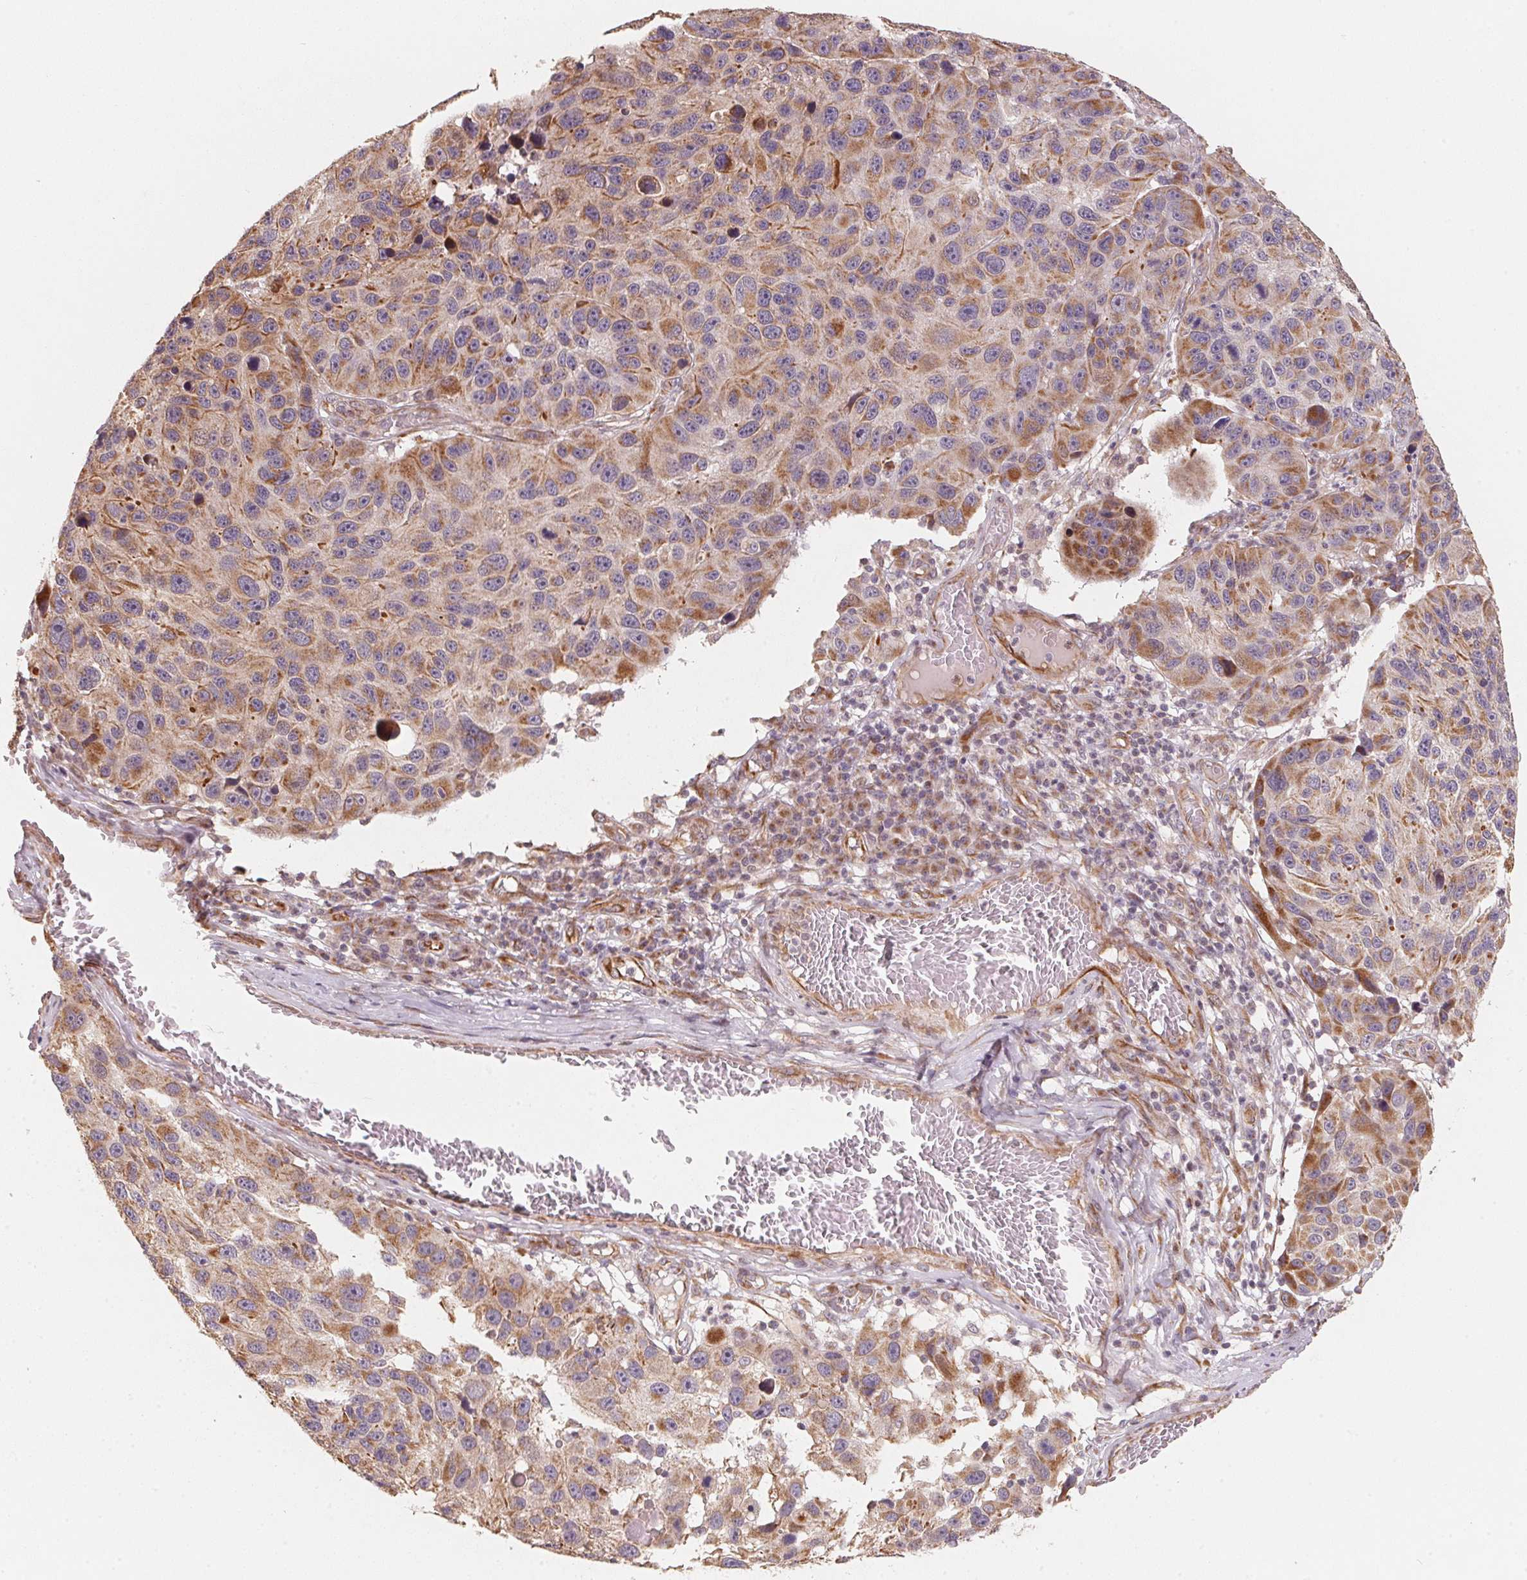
{"staining": {"intensity": "moderate", "quantity": "25%-75%", "location": "cytoplasmic/membranous"}, "tissue": "melanoma", "cell_type": "Tumor cells", "image_type": "cancer", "snomed": [{"axis": "morphology", "description": "Malignant melanoma, NOS"}, {"axis": "topography", "description": "Skin"}], "caption": "The immunohistochemical stain labels moderate cytoplasmic/membranous expression in tumor cells of malignant melanoma tissue.", "gene": "TSPAN12", "patient": {"sex": "male", "age": 53}}